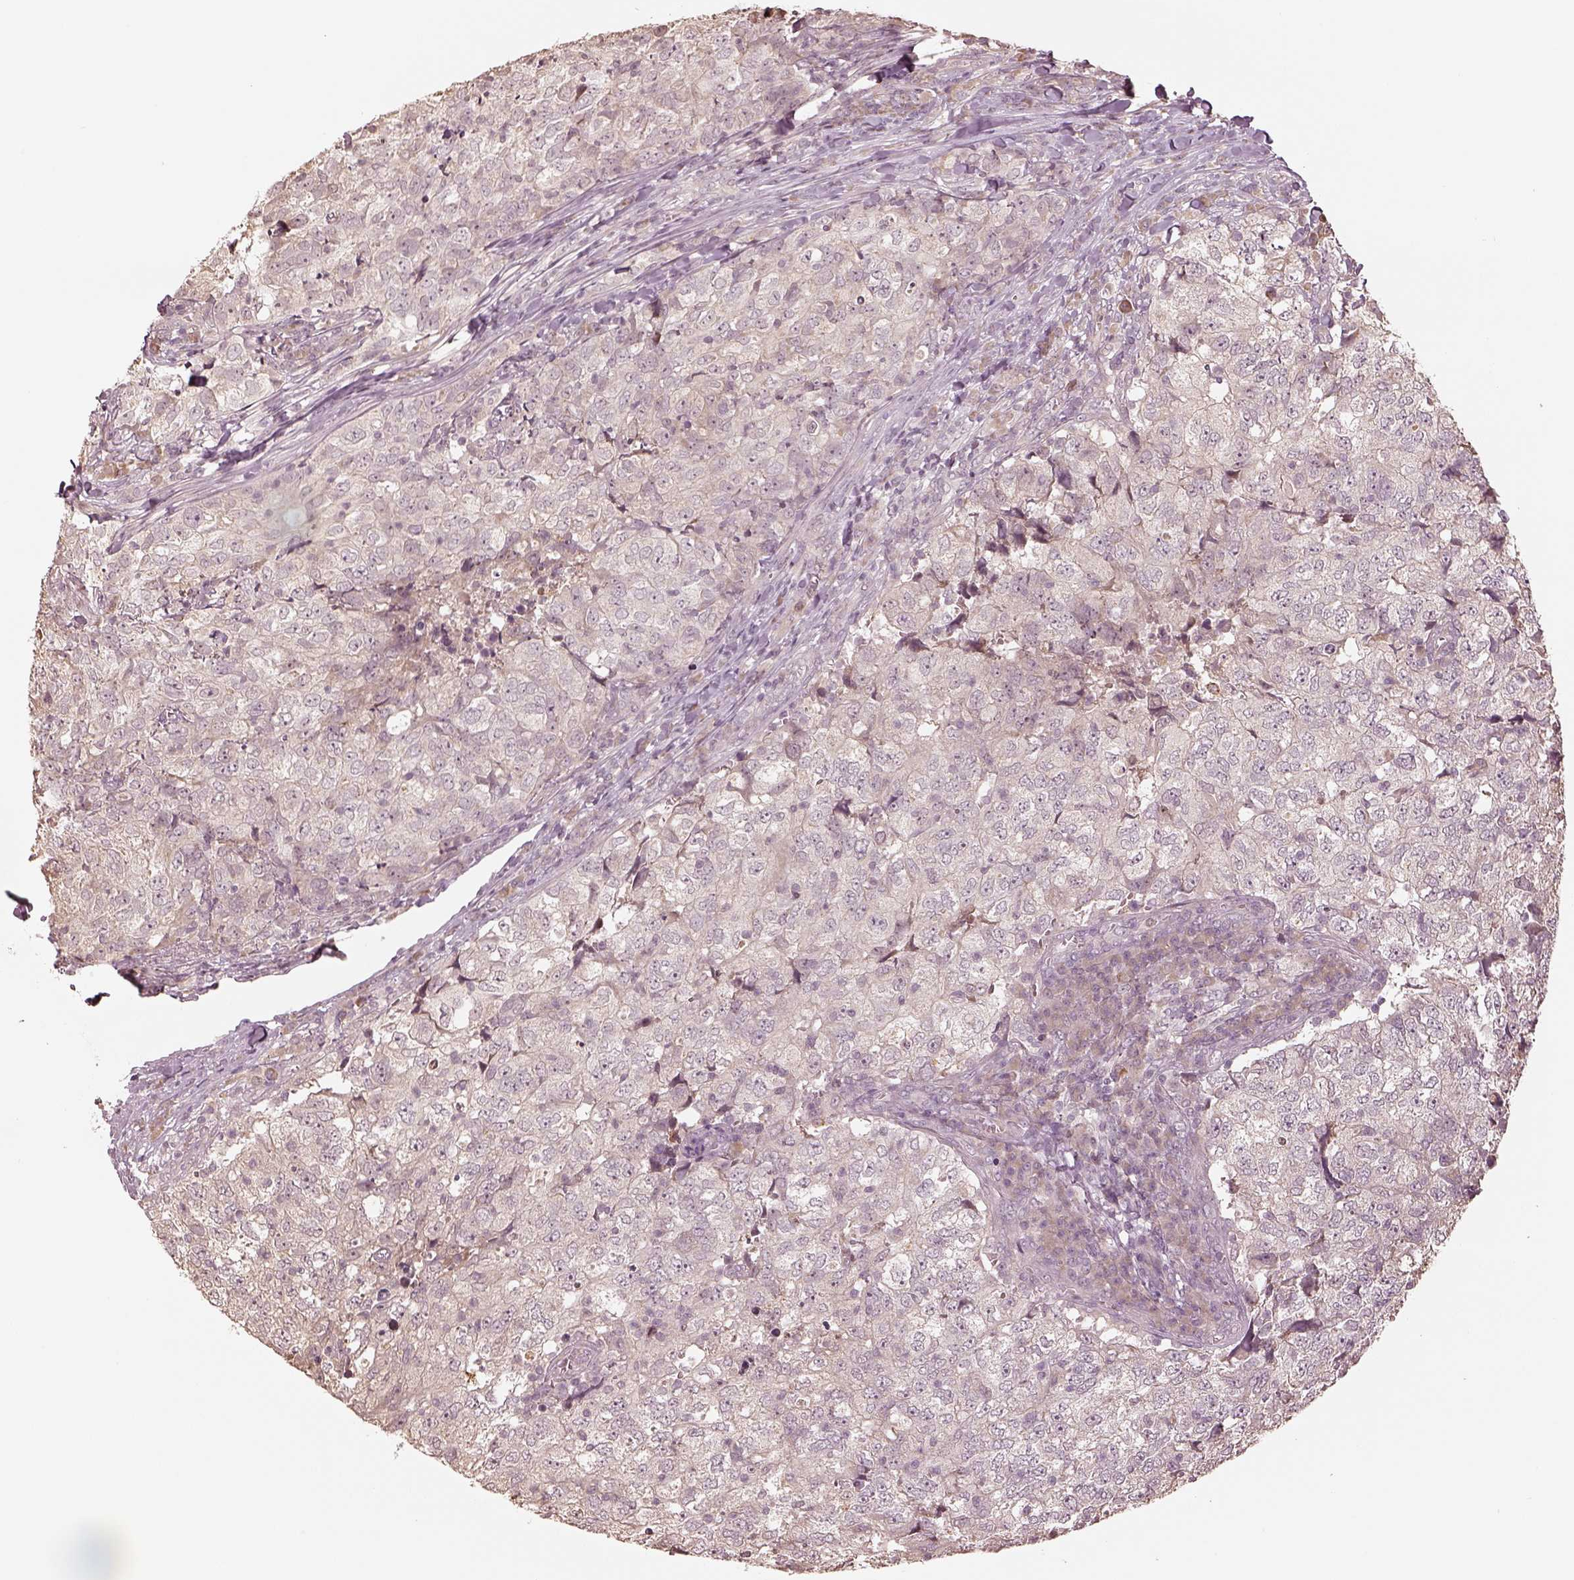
{"staining": {"intensity": "negative", "quantity": "none", "location": "none"}, "tissue": "breast cancer", "cell_type": "Tumor cells", "image_type": "cancer", "snomed": [{"axis": "morphology", "description": "Duct carcinoma"}, {"axis": "topography", "description": "Breast"}], "caption": "Tumor cells are negative for protein expression in human intraductal carcinoma (breast).", "gene": "CRB1", "patient": {"sex": "female", "age": 30}}